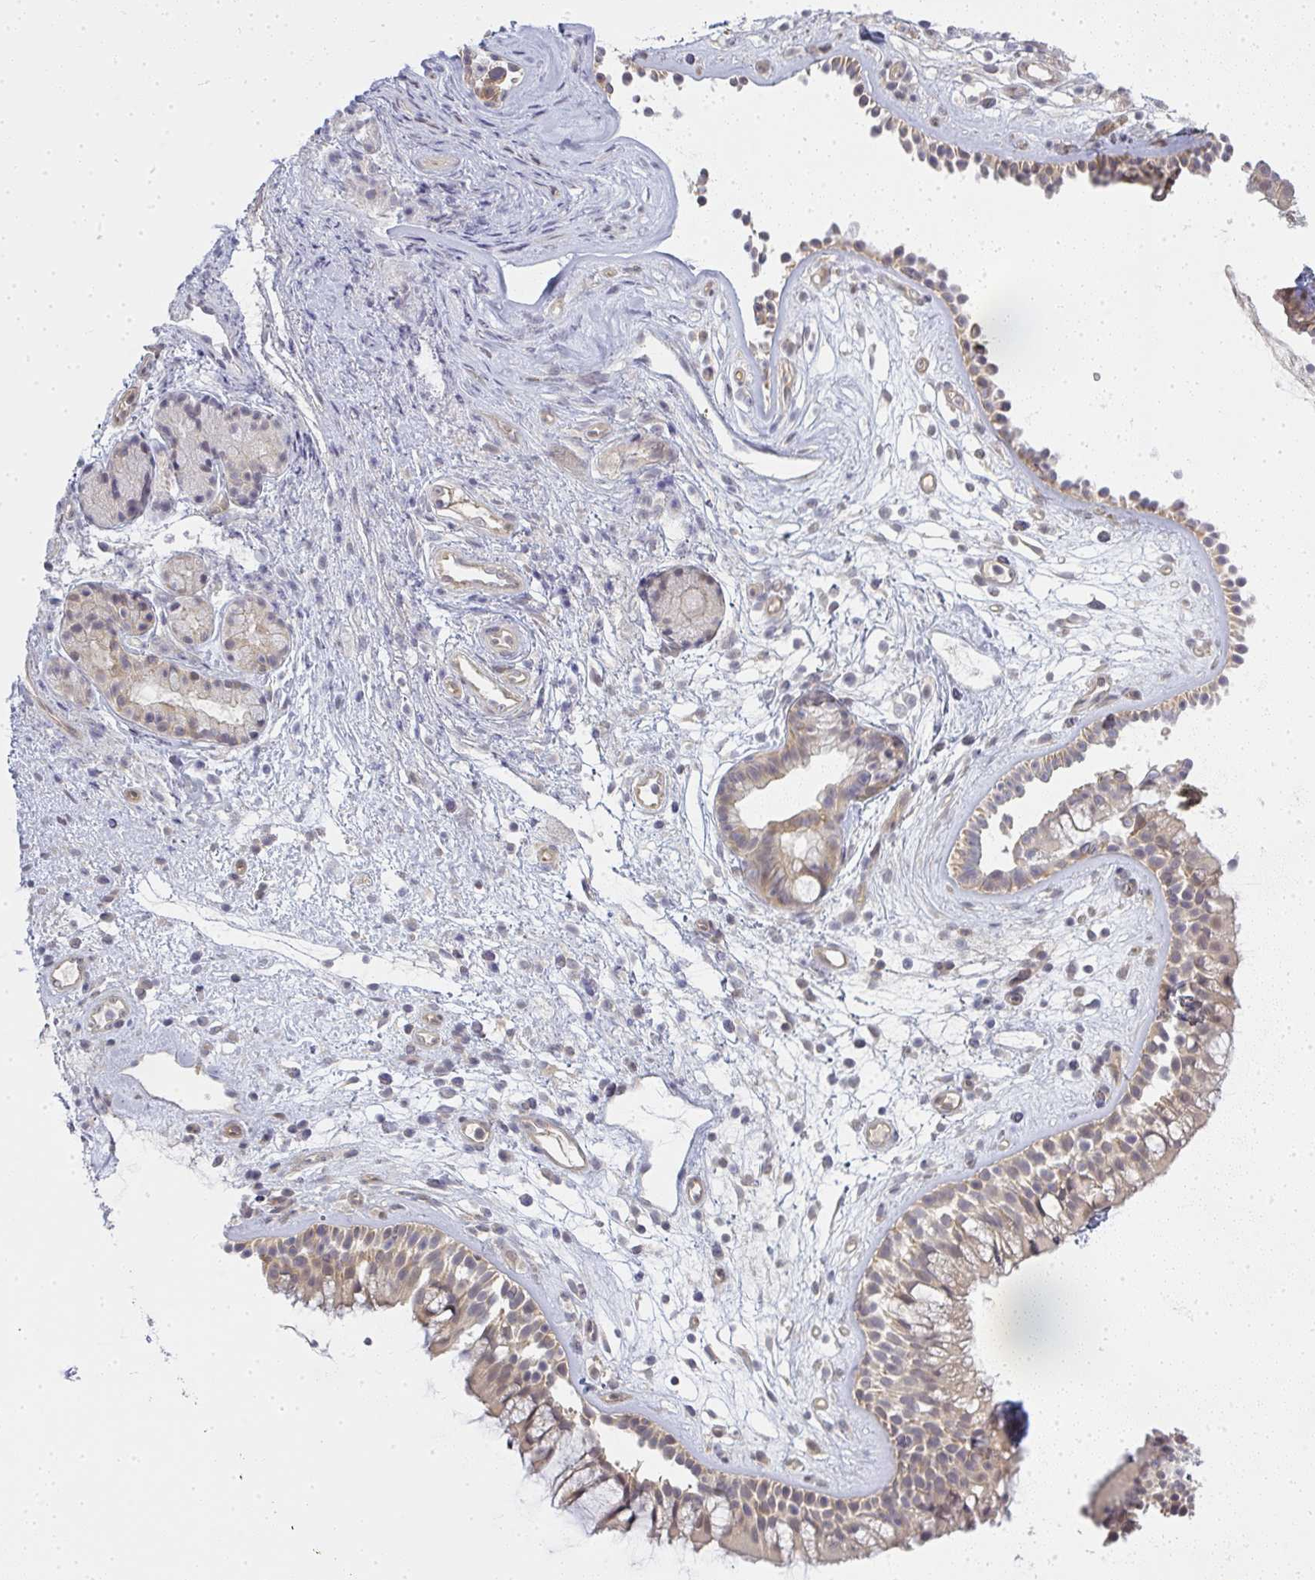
{"staining": {"intensity": "weak", "quantity": "25%-75%", "location": "cytoplasmic/membranous"}, "tissue": "nasopharynx", "cell_type": "Respiratory epithelial cells", "image_type": "normal", "snomed": [{"axis": "morphology", "description": "Normal tissue, NOS"}, {"axis": "topography", "description": "Nasopharynx"}], "caption": "Immunohistochemical staining of normal human nasopharynx reveals weak cytoplasmic/membranous protein staining in about 25%-75% of respiratory epithelial cells. The protein of interest is stained brown, and the nuclei are stained in blue (DAB IHC with brightfield microscopy, high magnification).", "gene": "GSDMB", "patient": {"sex": "female", "age": 70}}